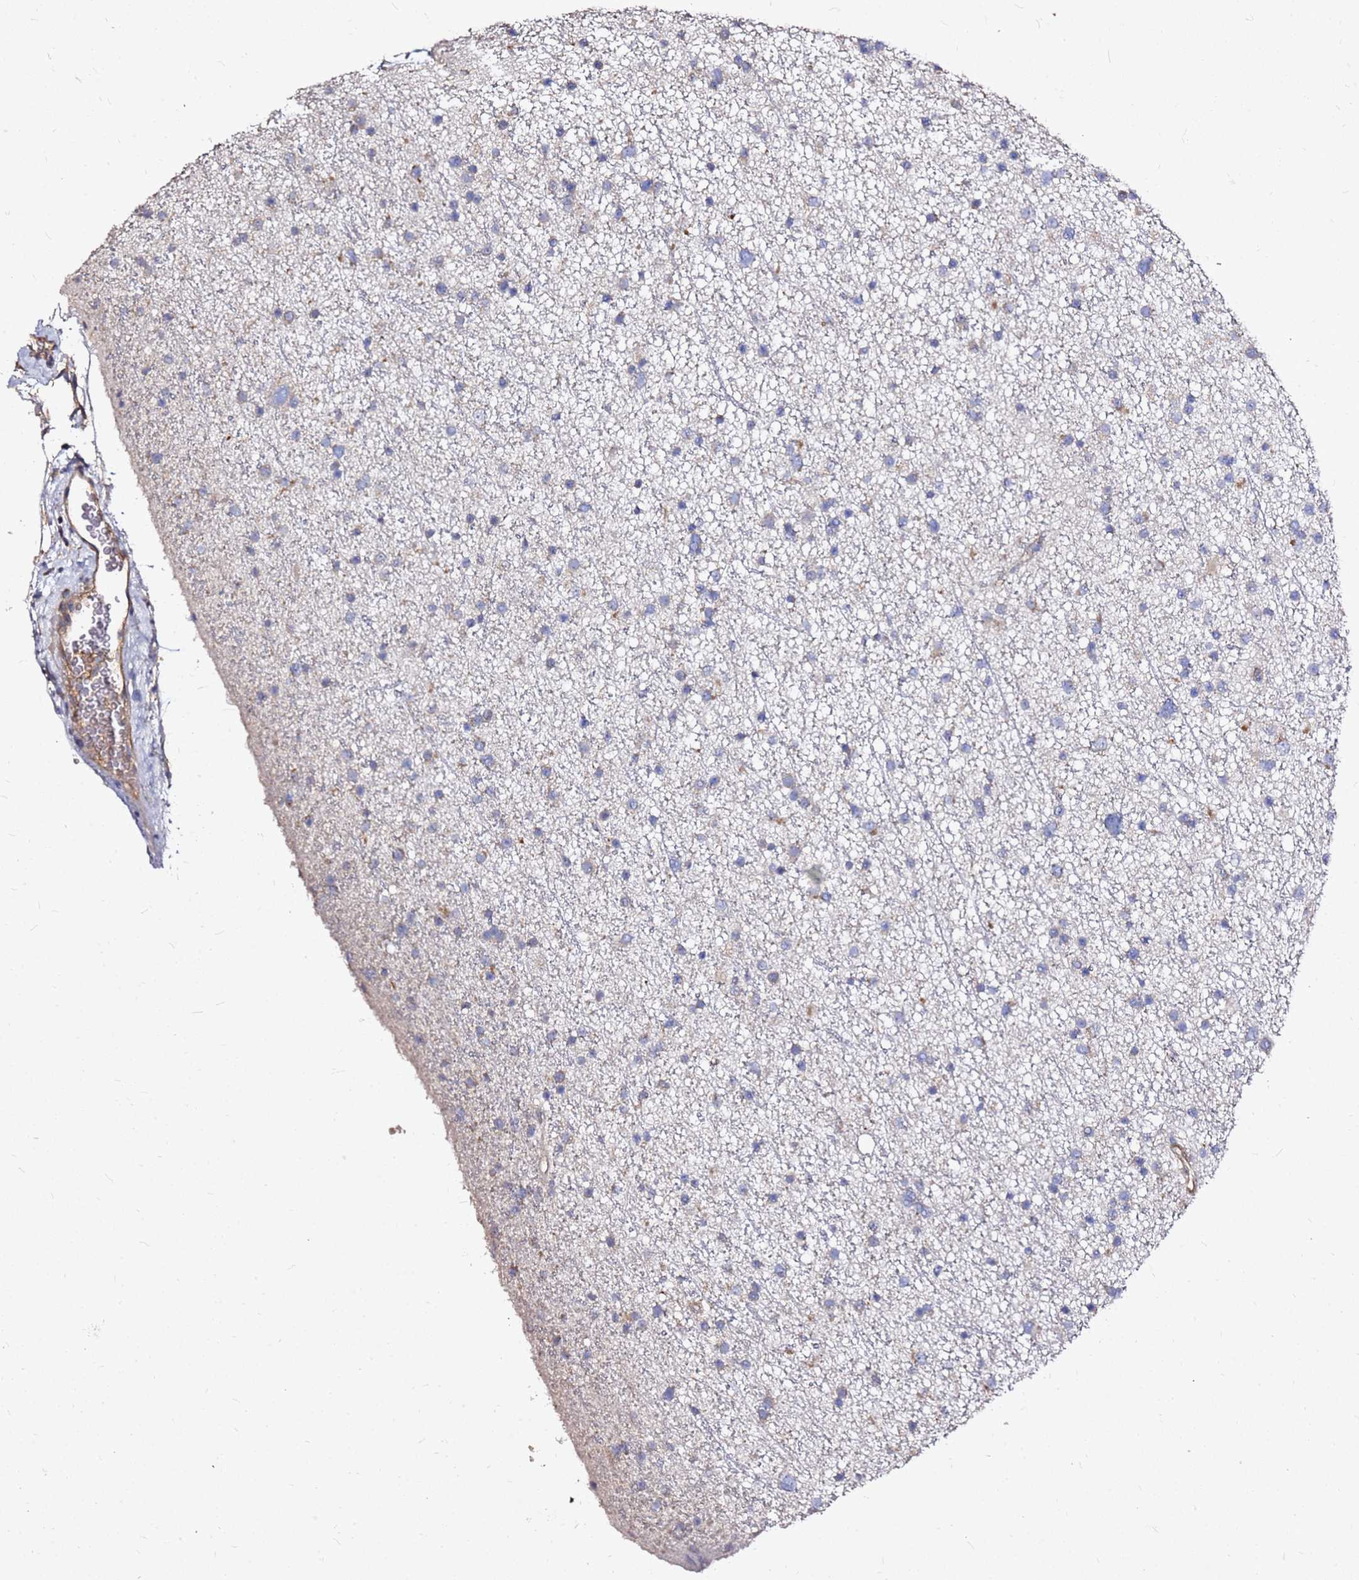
{"staining": {"intensity": "weak", "quantity": "25%-75%", "location": "cytoplasmic/membranous"}, "tissue": "glioma", "cell_type": "Tumor cells", "image_type": "cancer", "snomed": [{"axis": "morphology", "description": "Glioma, malignant, Low grade"}, {"axis": "topography", "description": "Cerebral cortex"}], "caption": "Human malignant low-grade glioma stained with a brown dye demonstrates weak cytoplasmic/membranous positive expression in approximately 25%-75% of tumor cells.", "gene": "EXD3", "patient": {"sex": "female", "age": 39}}